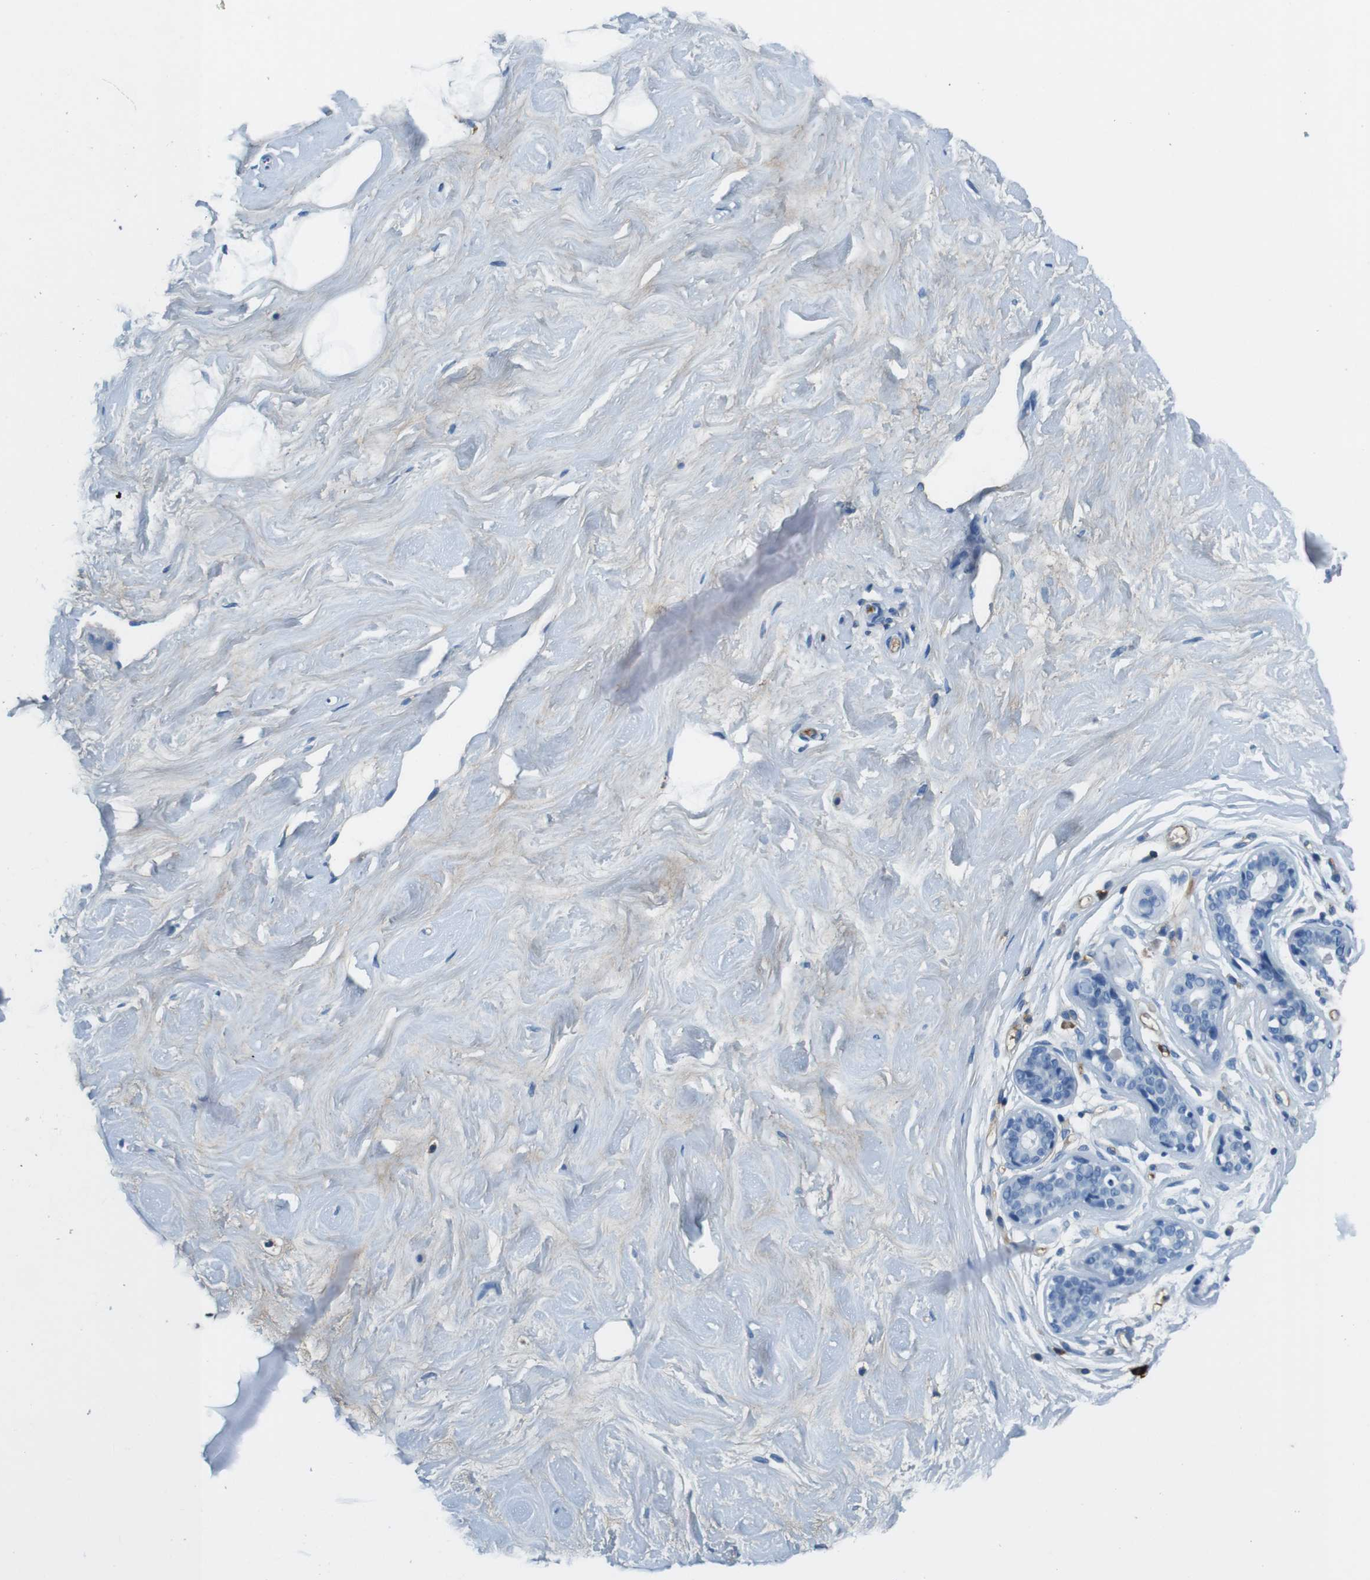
{"staining": {"intensity": "negative", "quantity": "none", "location": "none"}, "tissue": "breast", "cell_type": "Adipocytes", "image_type": "normal", "snomed": [{"axis": "morphology", "description": "Normal tissue, NOS"}, {"axis": "topography", "description": "Breast"}], "caption": "This is a photomicrograph of IHC staining of normal breast, which shows no positivity in adipocytes.", "gene": "IGHD", "patient": {"sex": "female", "age": 23}}